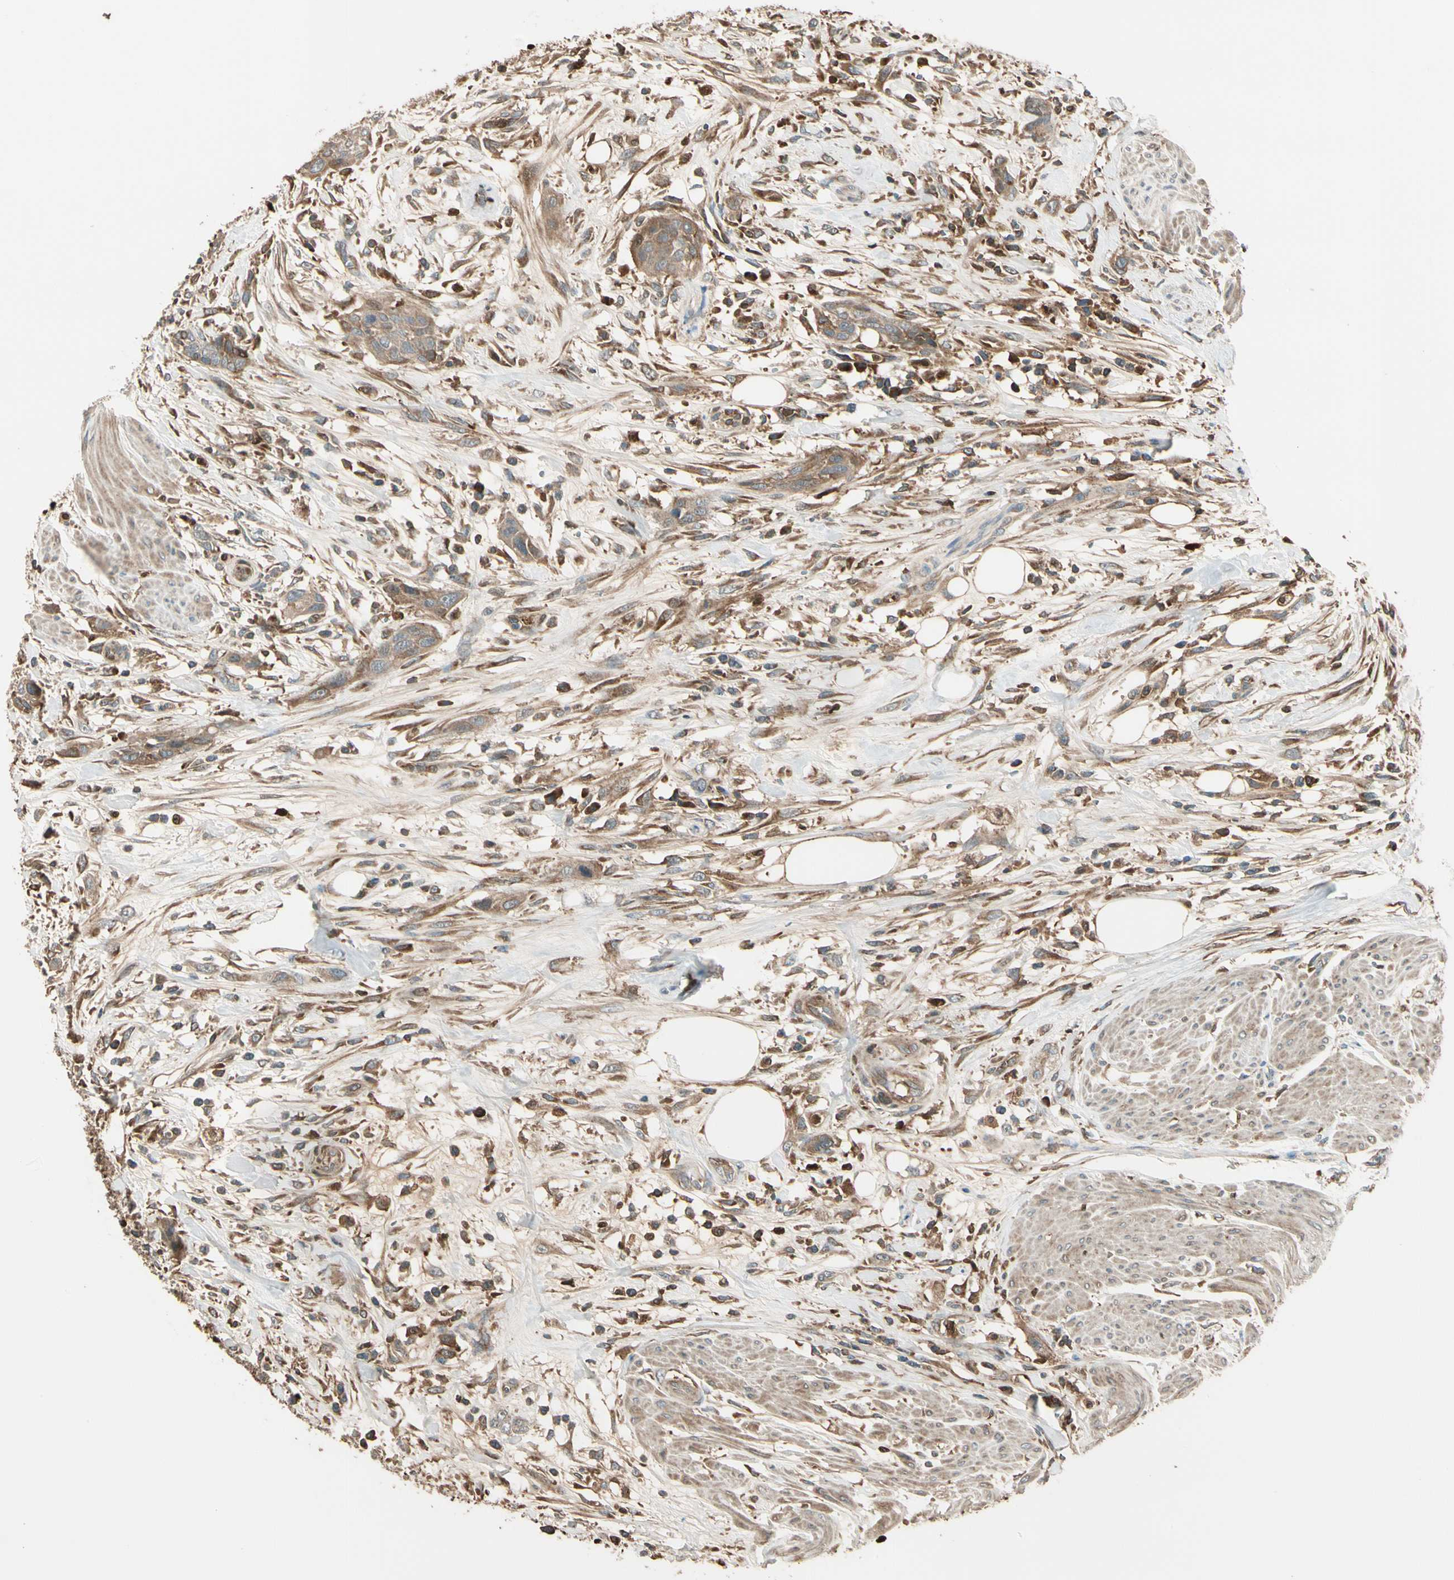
{"staining": {"intensity": "moderate", "quantity": ">75%", "location": "cytoplasmic/membranous"}, "tissue": "urothelial cancer", "cell_type": "Tumor cells", "image_type": "cancer", "snomed": [{"axis": "morphology", "description": "Urothelial carcinoma, High grade"}, {"axis": "topography", "description": "Urinary bladder"}], "caption": "Immunohistochemical staining of urothelial carcinoma (high-grade) reveals medium levels of moderate cytoplasmic/membranous positivity in approximately >75% of tumor cells.", "gene": "STX11", "patient": {"sex": "male", "age": 35}}